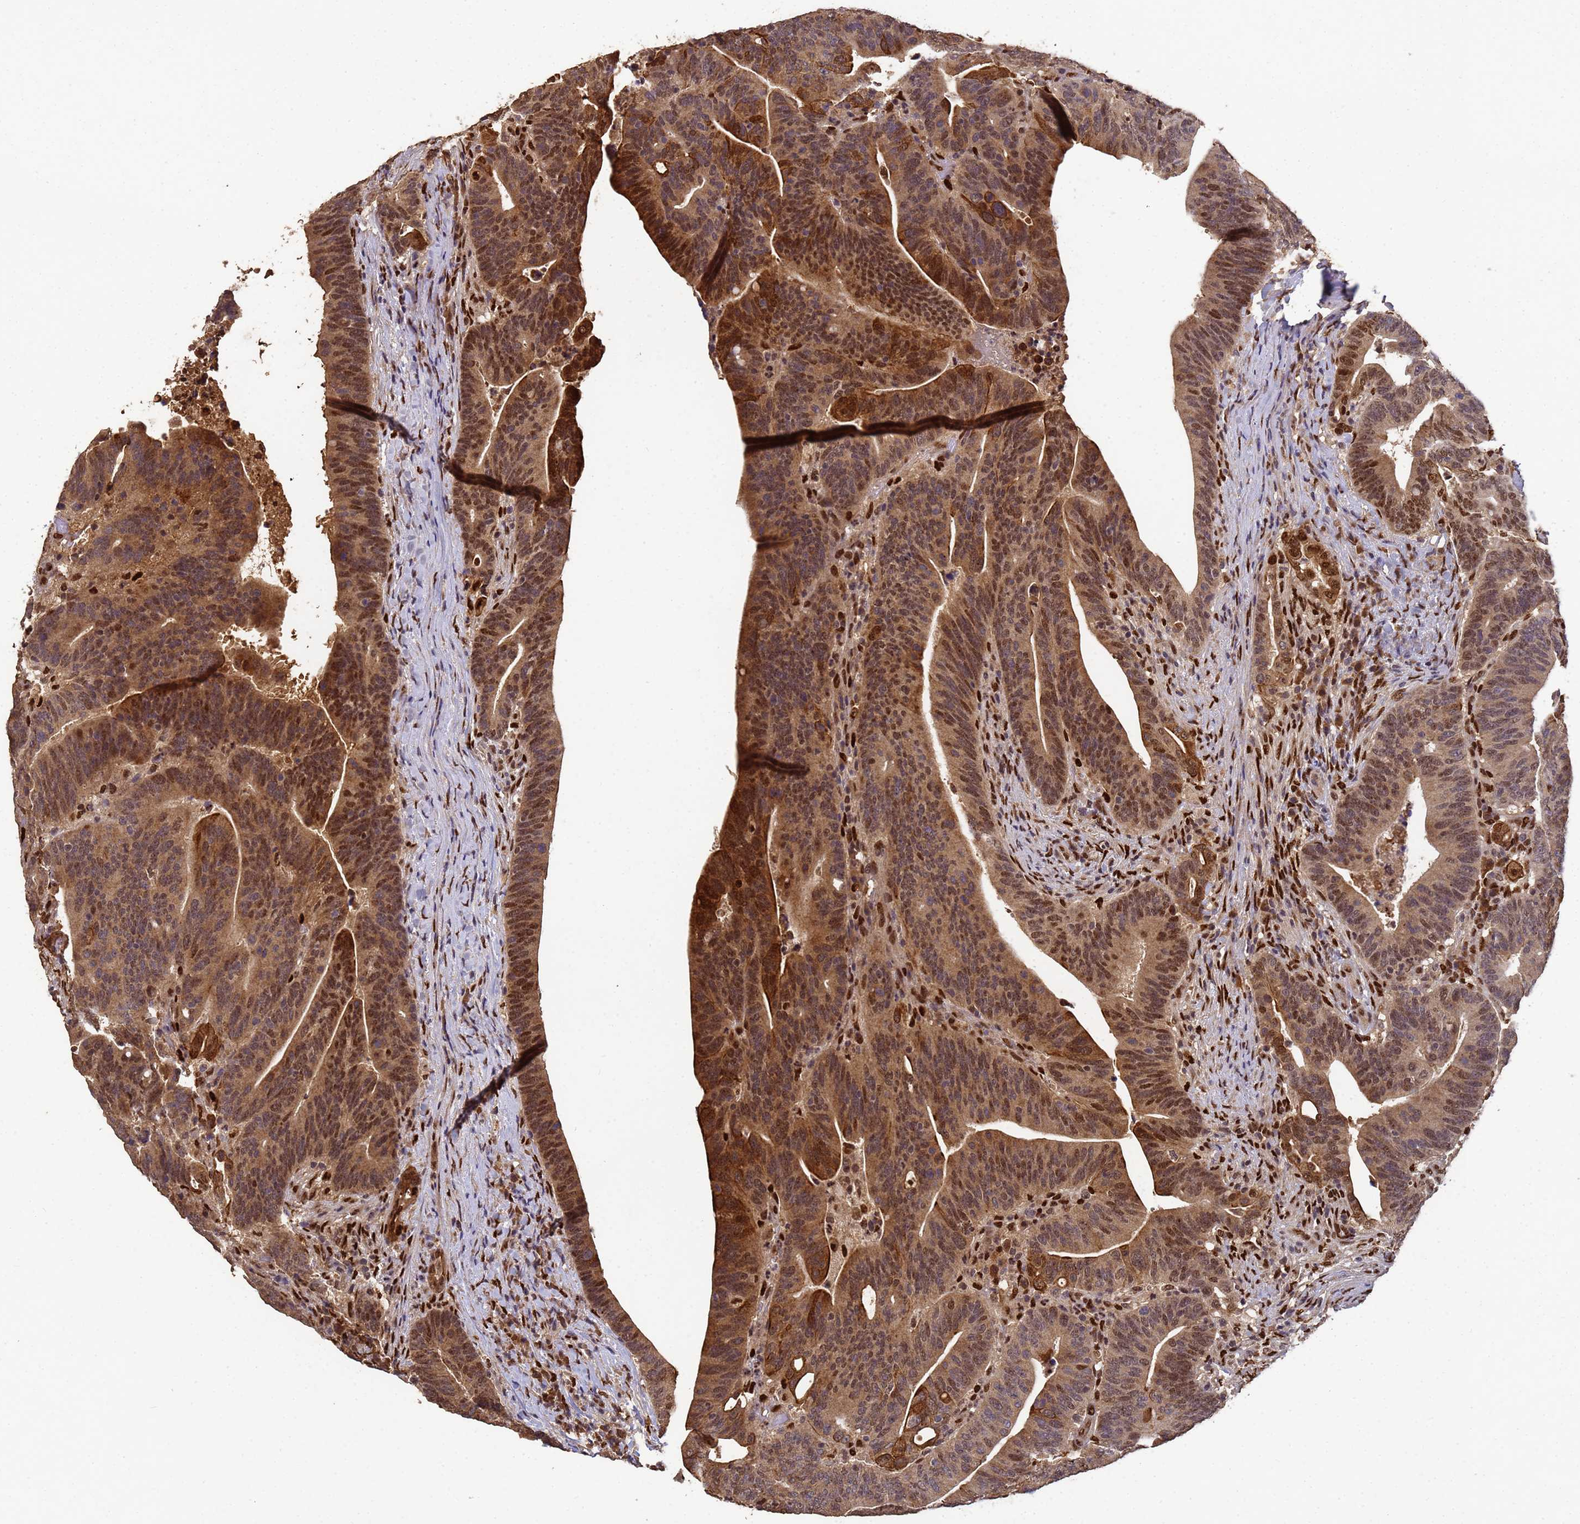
{"staining": {"intensity": "moderate", "quantity": ">75%", "location": "cytoplasmic/membranous,nuclear"}, "tissue": "colorectal cancer", "cell_type": "Tumor cells", "image_type": "cancer", "snomed": [{"axis": "morphology", "description": "Adenocarcinoma, NOS"}, {"axis": "topography", "description": "Colon"}], "caption": "Colorectal cancer stained for a protein (brown) displays moderate cytoplasmic/membranous and nuclear positive staining in approximately >75% of tumor cells.", "gene": "SECISBP2", "patient": {"sex": "female", "age": 66}}